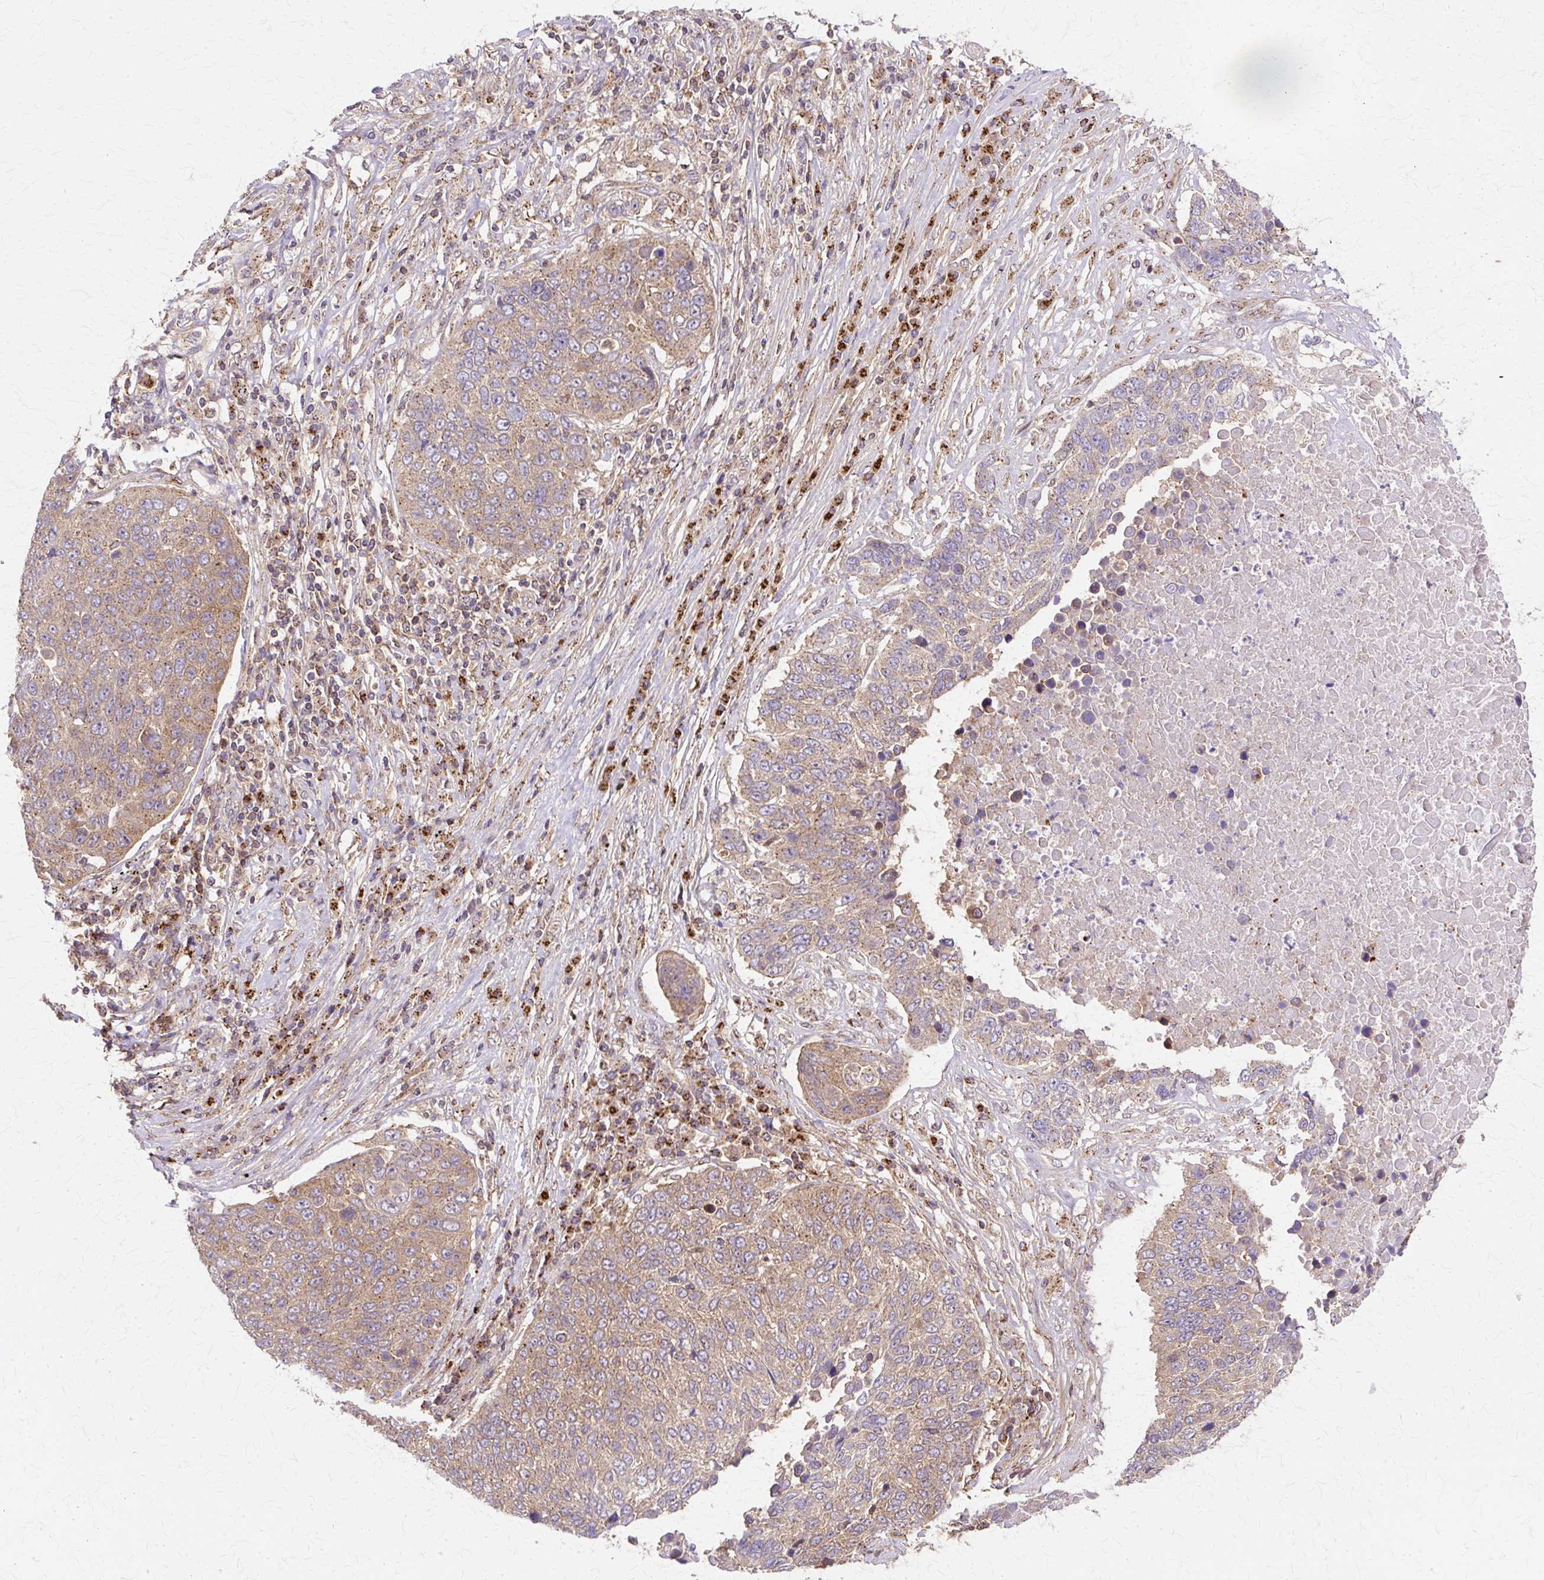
{"staining": {"intensity": "weak", "quantity": ">75%", "location": "cytoplasmic/membranous"}, "tissue": "lung cancer", "cell_type": "Tumor cells", "image_type": "cancer", "snomed": [{"axis": "morphology", "description": "Squamous cell carcinoma, NOS"}, {"axis": "topography", "description": "Lung"}], "caption": "Tumor cells reveal weak cytoplasmic/membranous staining in approximately >75% of cells in lung cancer (squamous cell carcinoma). Using DAB (brown) and hematoxylin (blue) stains, captured at high magnification using brightfield microscopy.", "gene": "COPB1", "patient": {"sex": "male", "age": 66}}